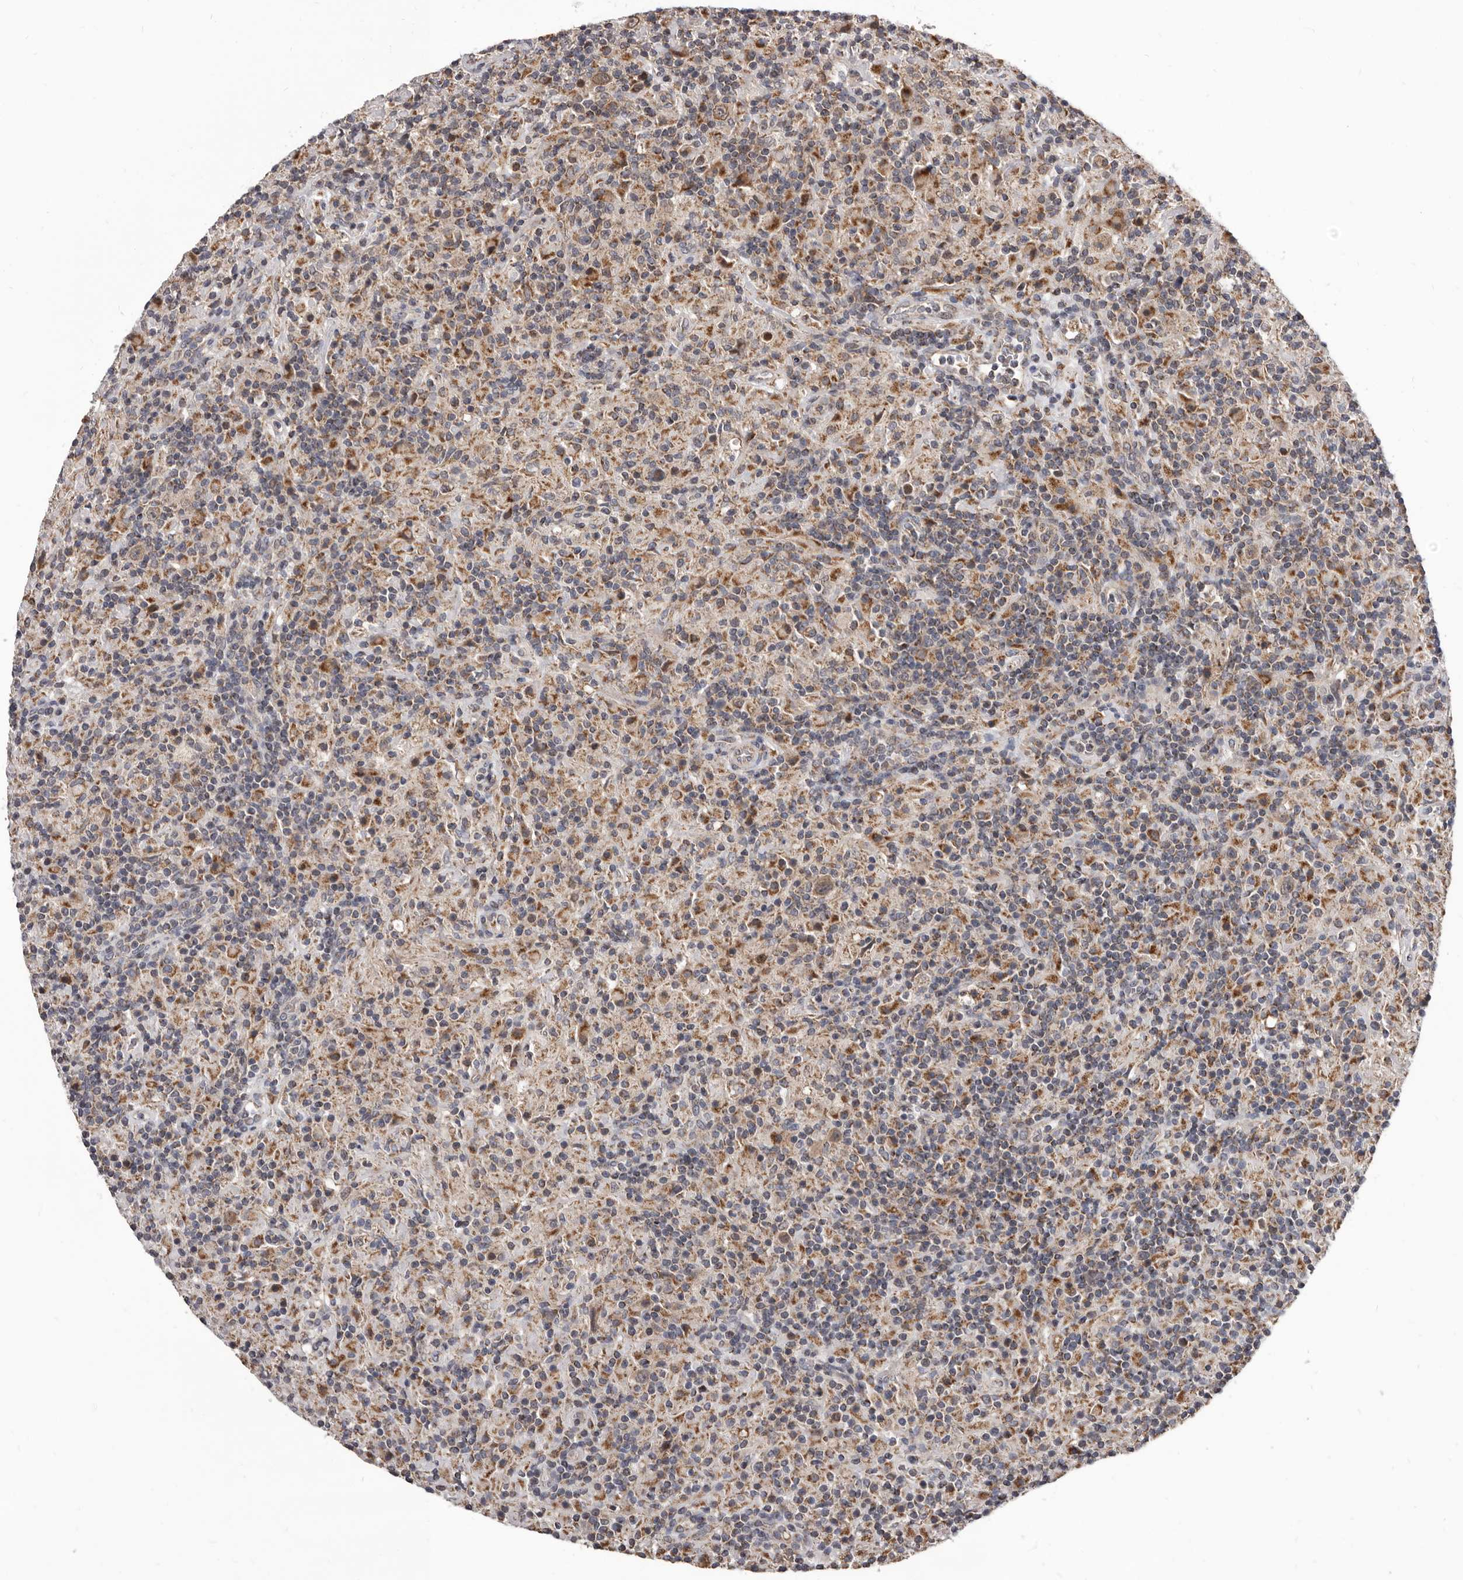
{"staining": {"intensity": "weak", "quantity": ">75%", "location": "cytoplasmic/membranous"}, "tissue": "lymphoma", "cell_type": "Tumor cells", "image_type": "cancer", "snomed": [{"axis": "morphology", "description": "Hodgkin's disease, NOS"}, {"axis": "topography", "description": "Lymph node"}], "caption": "A photomicrograph of human Hodgkin's disease stained for a protein exhibits weak cytoplasmic/membranous brown staining in tumor cells.", "gene": "MAP3K14", "patient": {"sex": "male", "age": 70}}